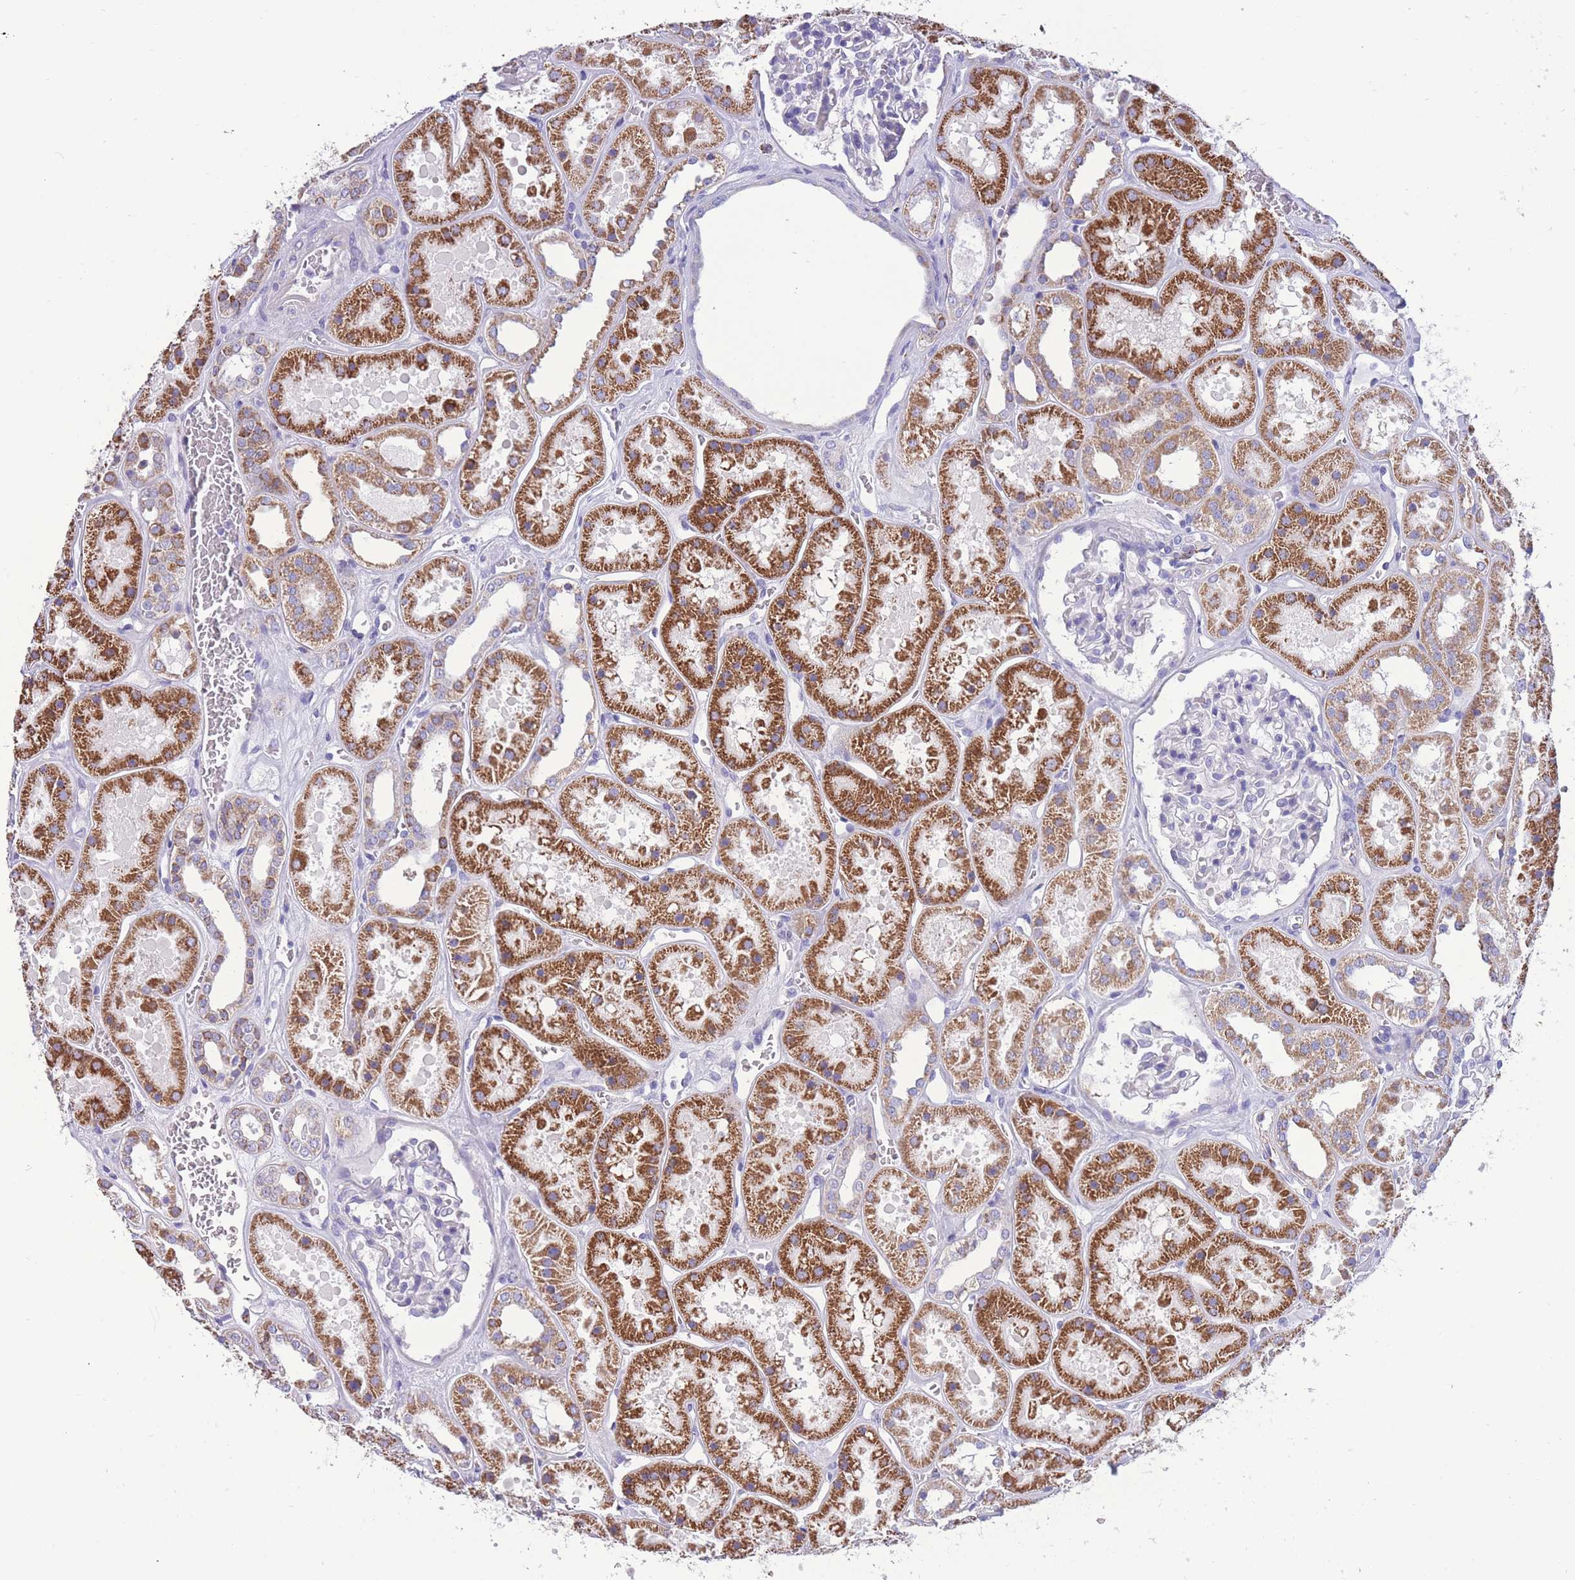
{"staining": {"intensity": "negative", "quantity": "none", "location": "none"}, "tissue": "kidney", "cell_type": "Cells in glomeruli", "image_type": "normal", "snomed": [{"axis": "morphology", "description": "Normal tissue, NOS"}, {"axis": "topography", "description": "Kidney"}], "caption": "Immunohistochemistry (IHC) of normal human kidney shows no positivity in cells in glomeruli.", "gene": "INTS2", "patient": {"sex": "female", "age": 41}}